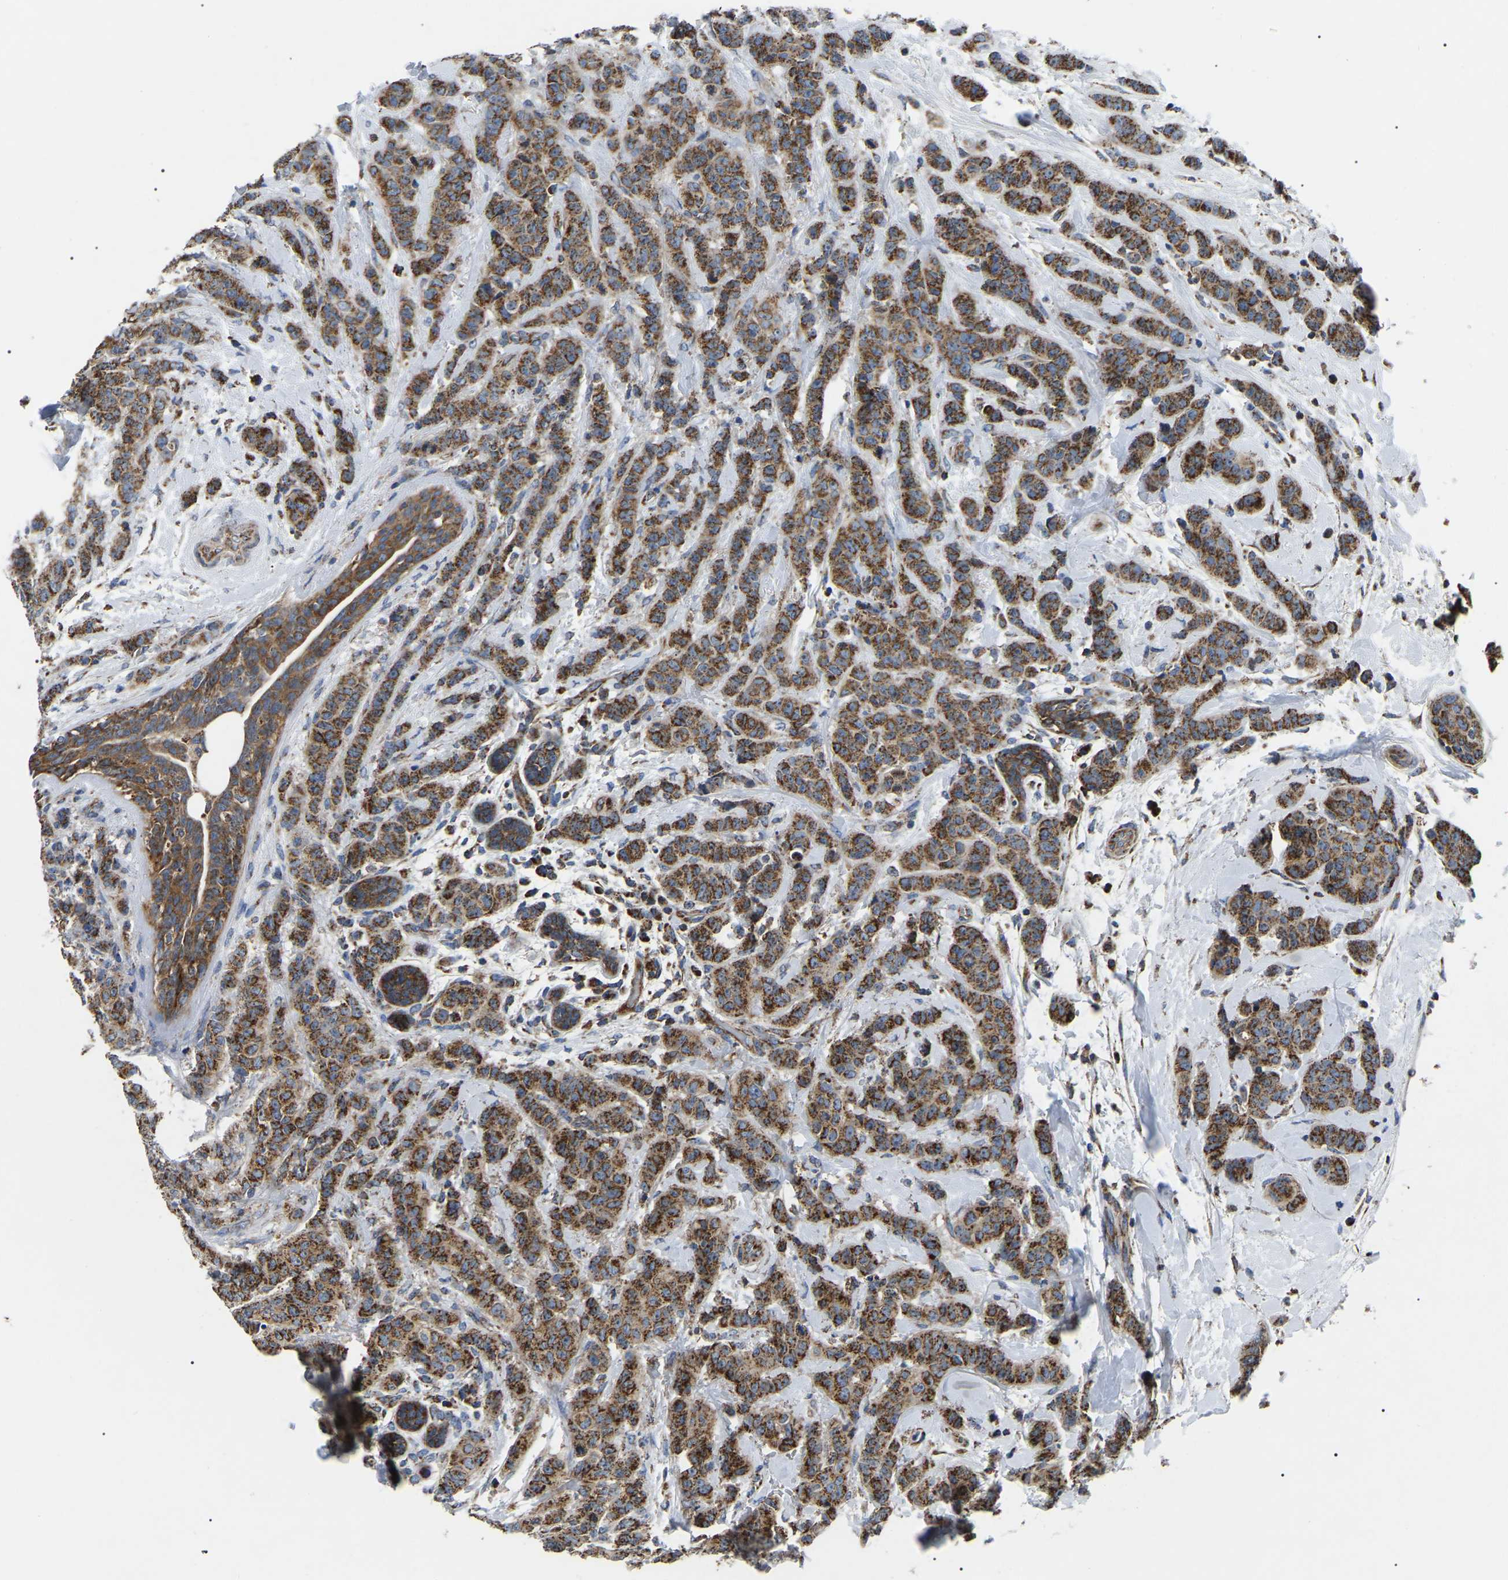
{"staining": {"intensity": "strong", "quantity": ">75%", "location": "cytoplasmic/membranous"}, "tissue": "breast cancer", "cell_type": "Tumor cells", "image_type": "cancer", "snomed": [{"axis": "morphology", "description": "Normal tissue, NOS"}, {"axis": "morphology", "description": "Duct carcinoma"}, {"axis": "topography", "description": "Breast"}], "caption": "Immunohistochemical staining of human breast invasive ductal carcinoma reveals high levels of strong cytoplasmic/membranous protein expression in approximately >75% of tumor cells.", "gene": "PPM1E", "patient": {"sex": "female", "age": 40}}